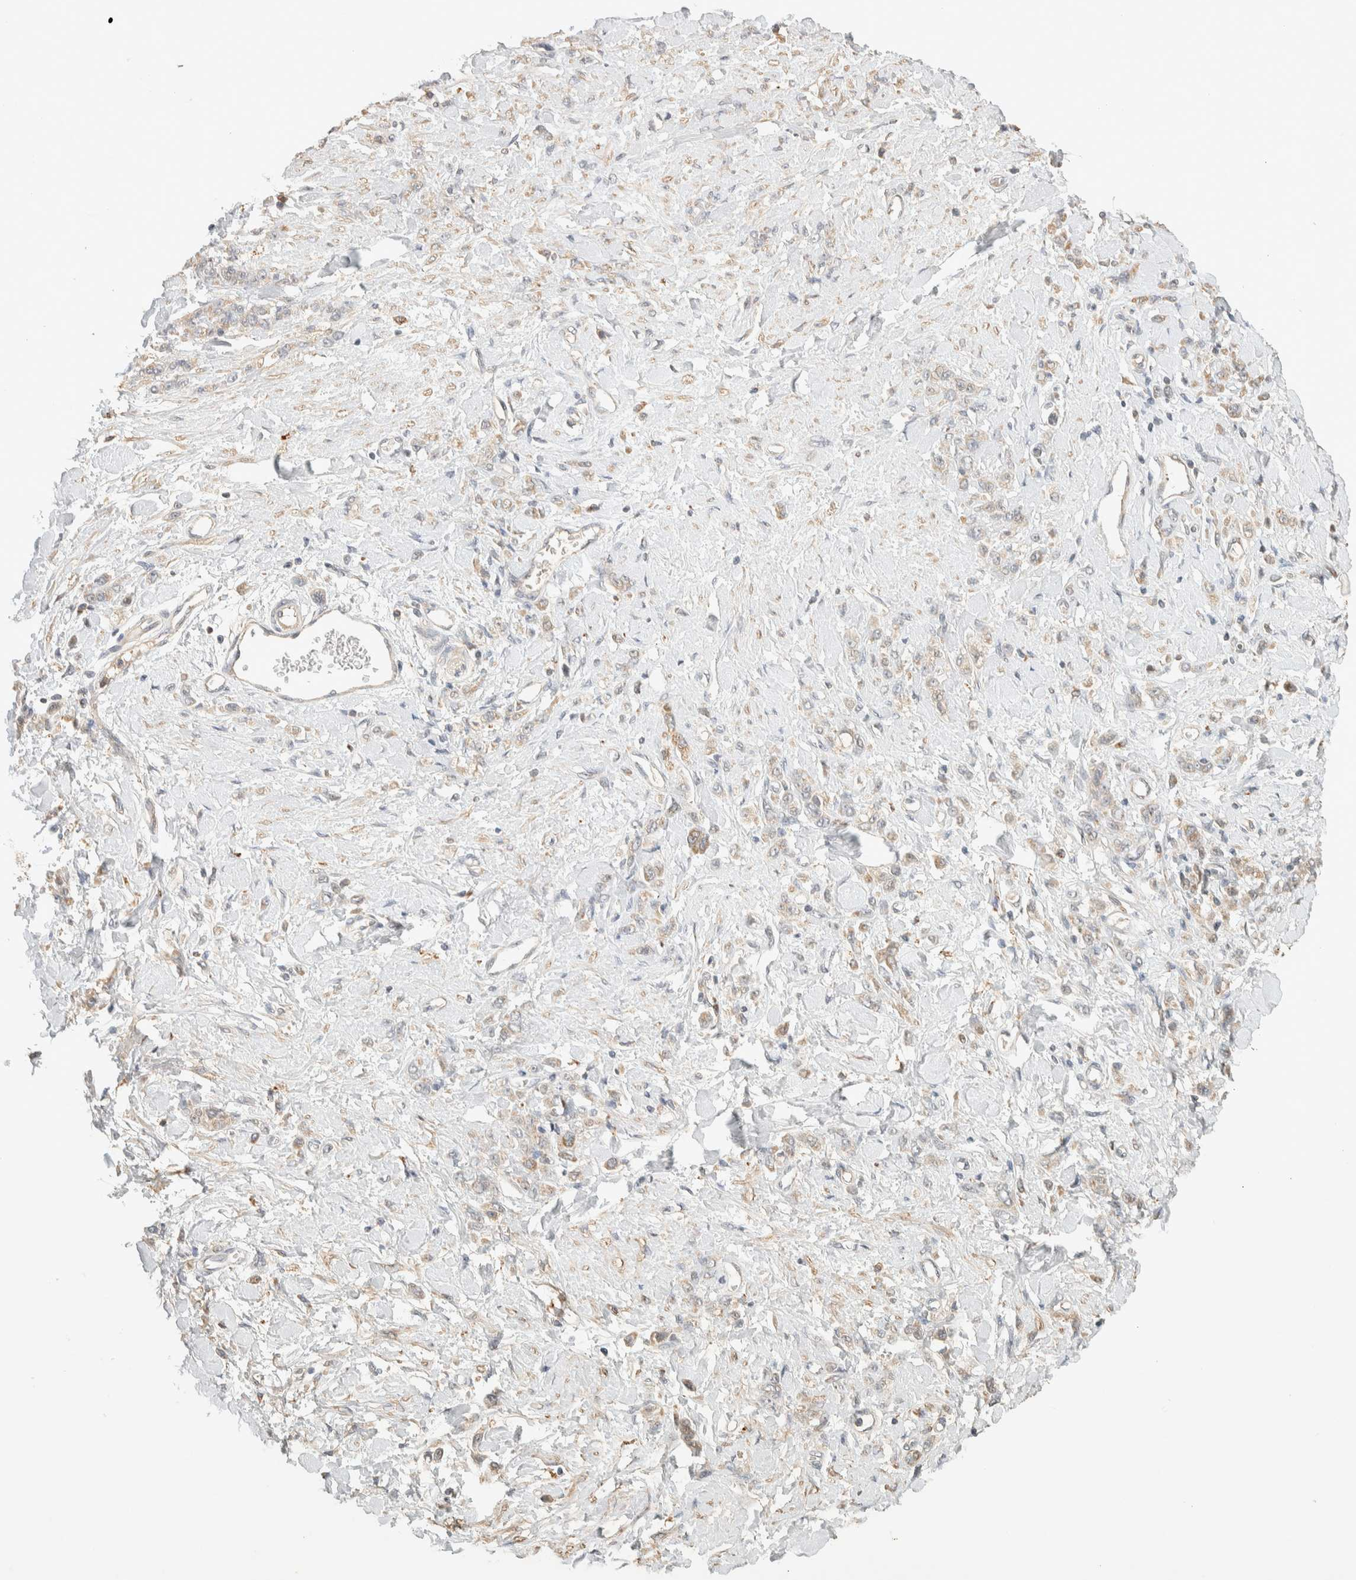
{"staining": {"intensity": "weak", "quantity": "<25%", "location": "cytoplasmic/membranous"}, "tissue": "stomach cancer", "cell_type": "Tumor cells", "image_type": "cancer", "snomed": [{"axis": "morphology", "description": "Normal tissue, NOS"}, {"axis": "morphology", "description": "Adenocarcinoma, NOS"}, {"axis": "topography", "description": "Stomach"}], "caption": "Photomicrograph shows no significant protein staining in tumor cells of adenocarcinoma (stomach).", "gene": "ITPA", "patient": {"sex": "male", "age": 82}}